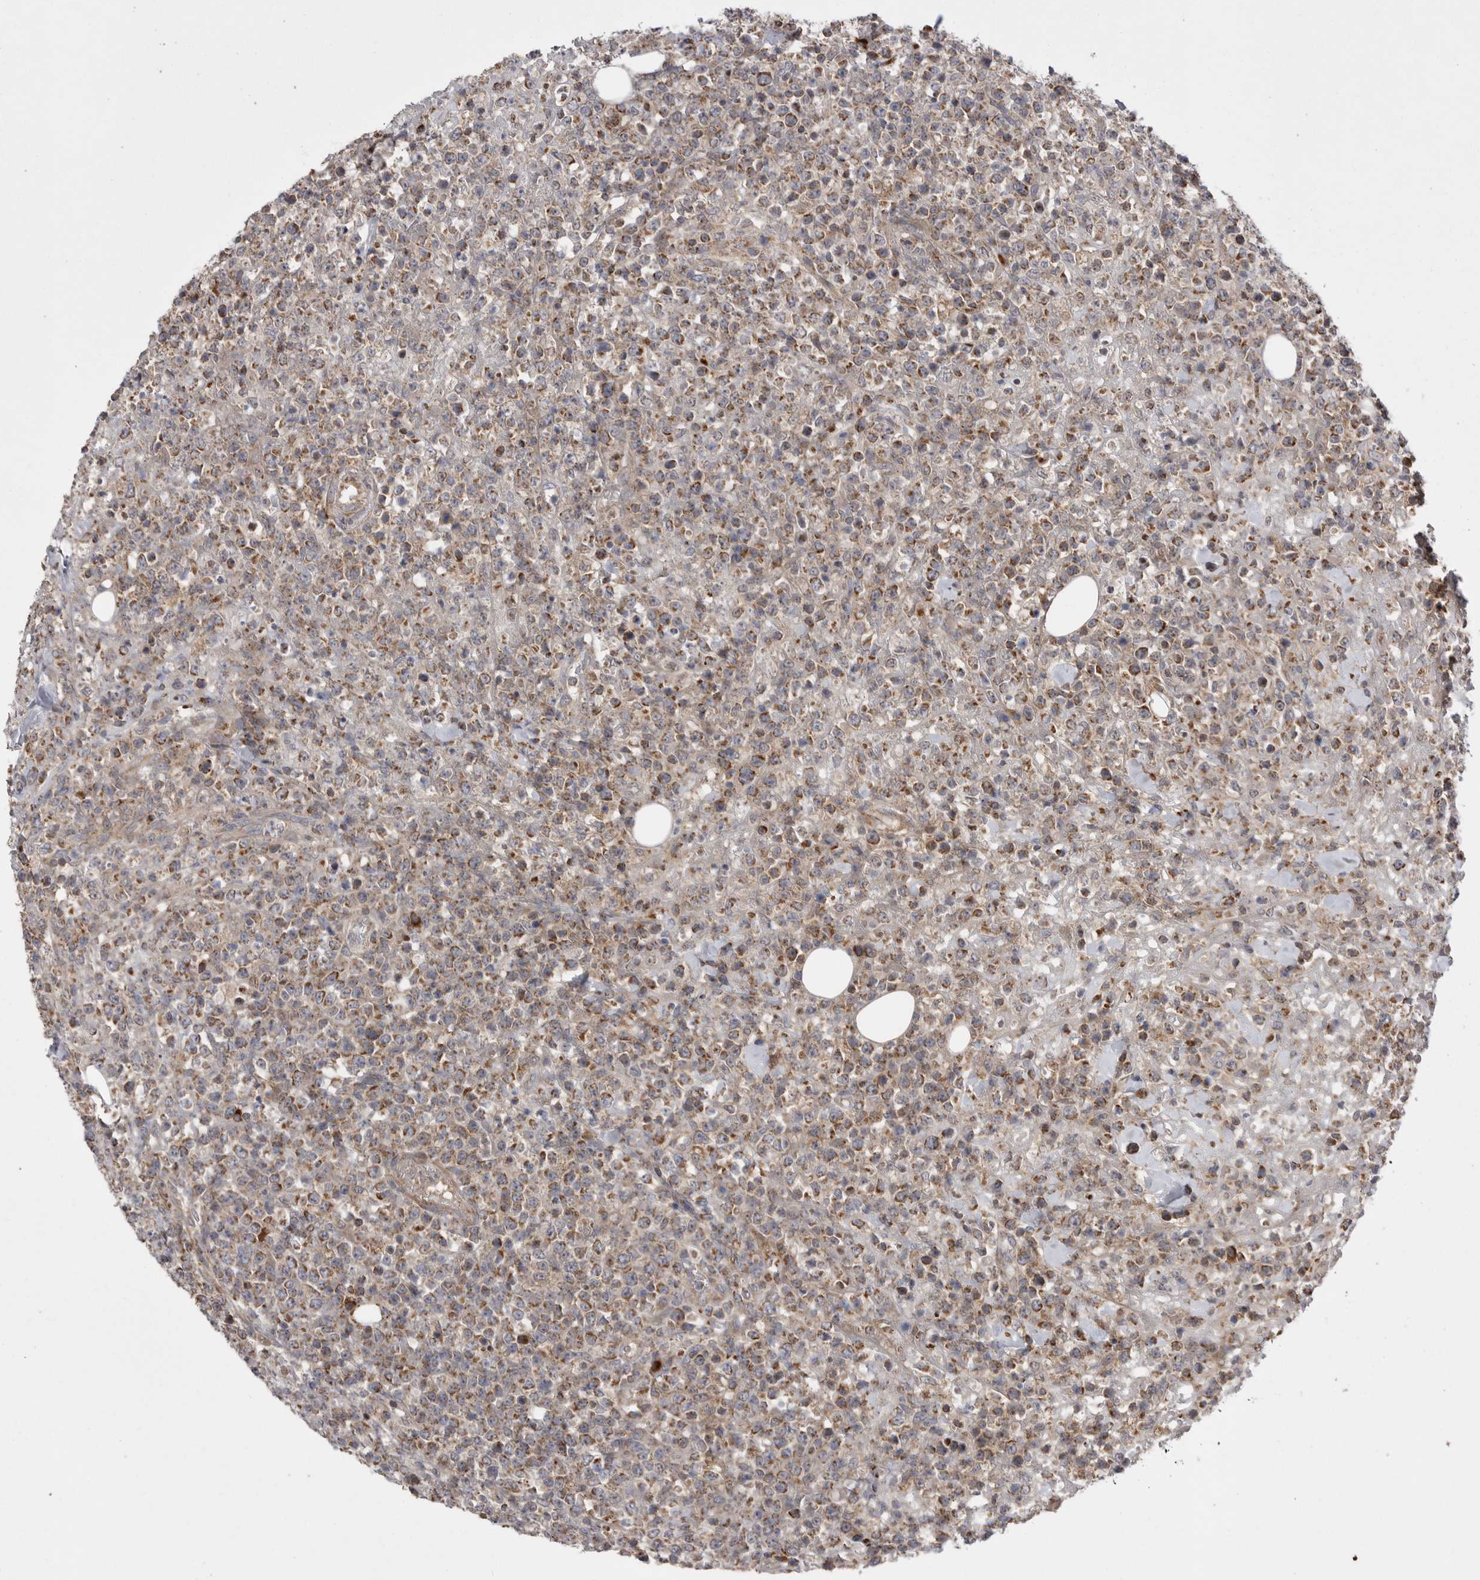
{"staining": {"intensity": "moderate", "quantity": ">75%", "location": "cytoplasmic/membranous"}, "tissue": "lymphoma", "cell_type": "Tumor cells", "image_type": "cancer", "snomed": [{"axis": "morphology", "description": "Malignant lymphoma, non-Hodgkin's type, High grade"}, {"axis": "topography", "description": "Colon"}], "caption": "The micrograph reveals a brown stain indicating the presence of a protein in the cytoplasmic/membranous of tumor cells in lymphoma.", "gene": "KYAT3", "patient": {"sex": "female", "age": 53}}